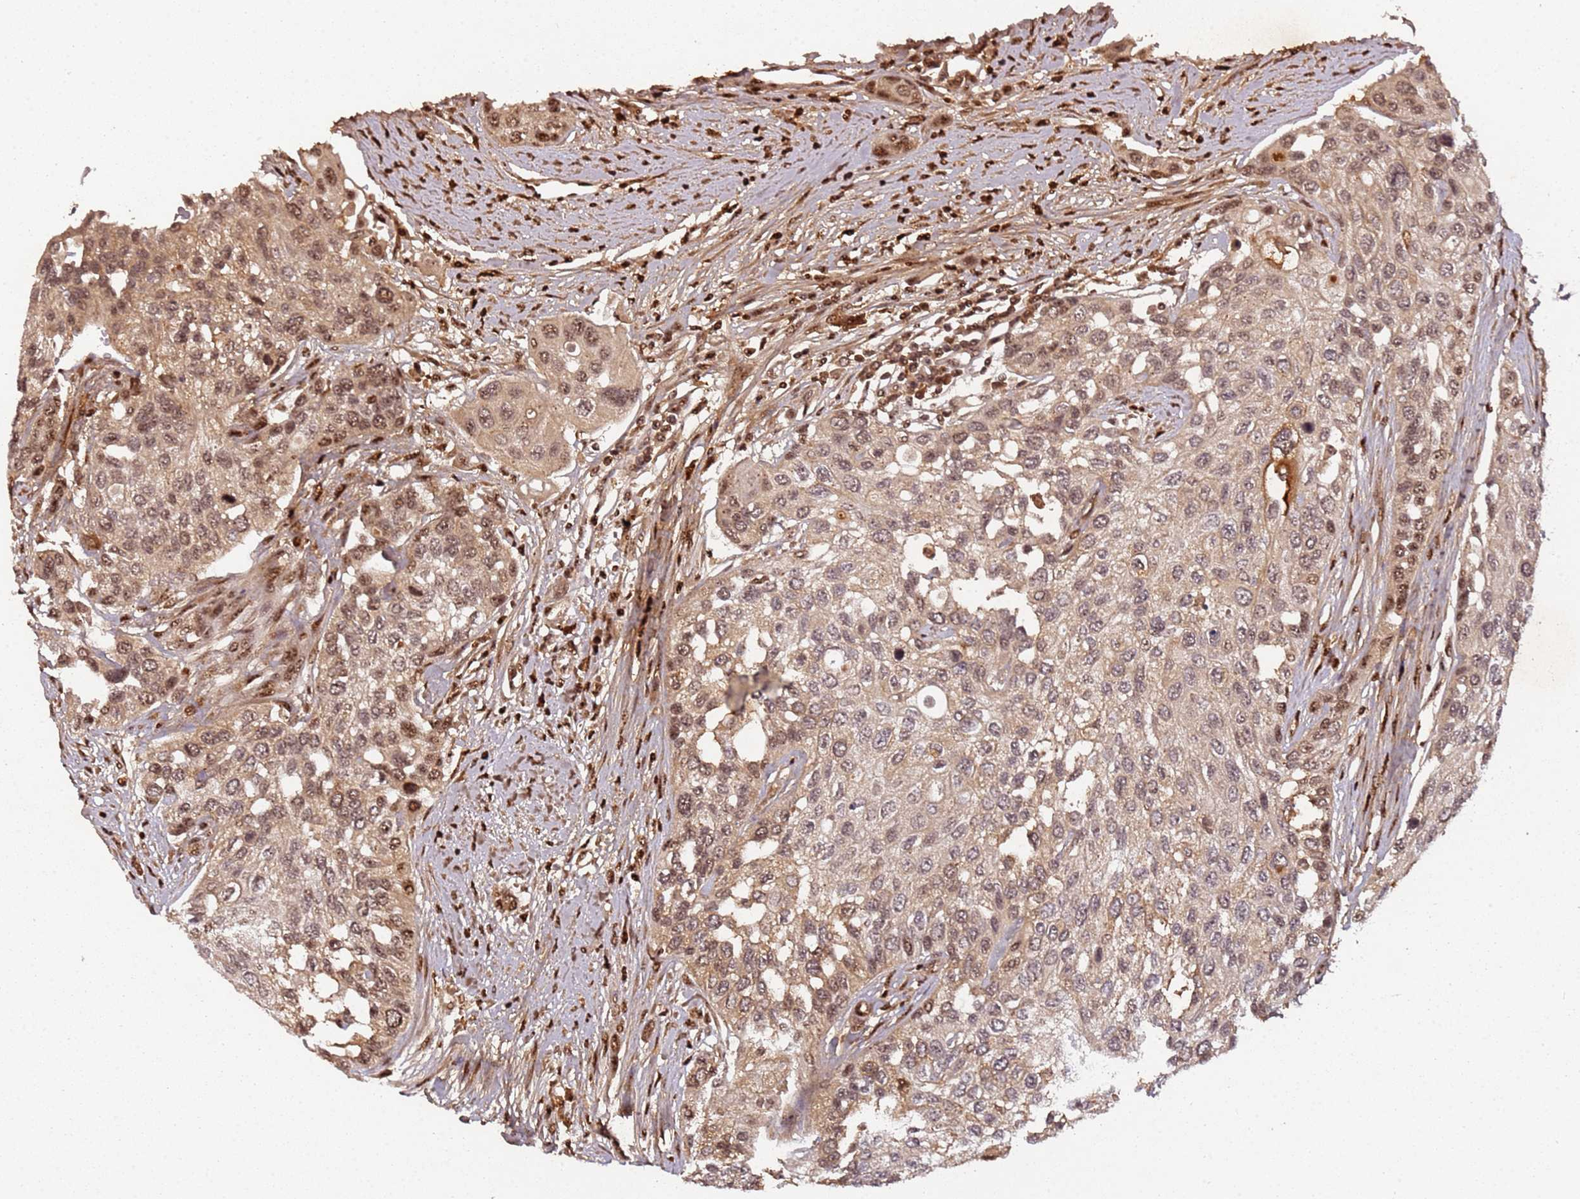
{"staining": {"intensity": "moderate", "quantity": ">75%", "location": "nuclear"}, "tissue": "urothelial cancer", "cell_type": "Tumor cells", "image_type": "cancer", "snomed": [{"axis": "morphology", "description": "Normal tissue, NOS"}, {"axis": "morphology", "description": "Urothelial carcinoma, High grade"}, {"axis": "topography", "description": "Vascular tissue"}, {"axis": "topography", "description": "Urinary bladder"}], "caption": "Human urothelial cancer stained for a protein (brown) shows moderate nuclear positive staining in about >75% of tumor cells.", "gene": "COL1A2", "patient": {"sex": "female", "age": 56}}